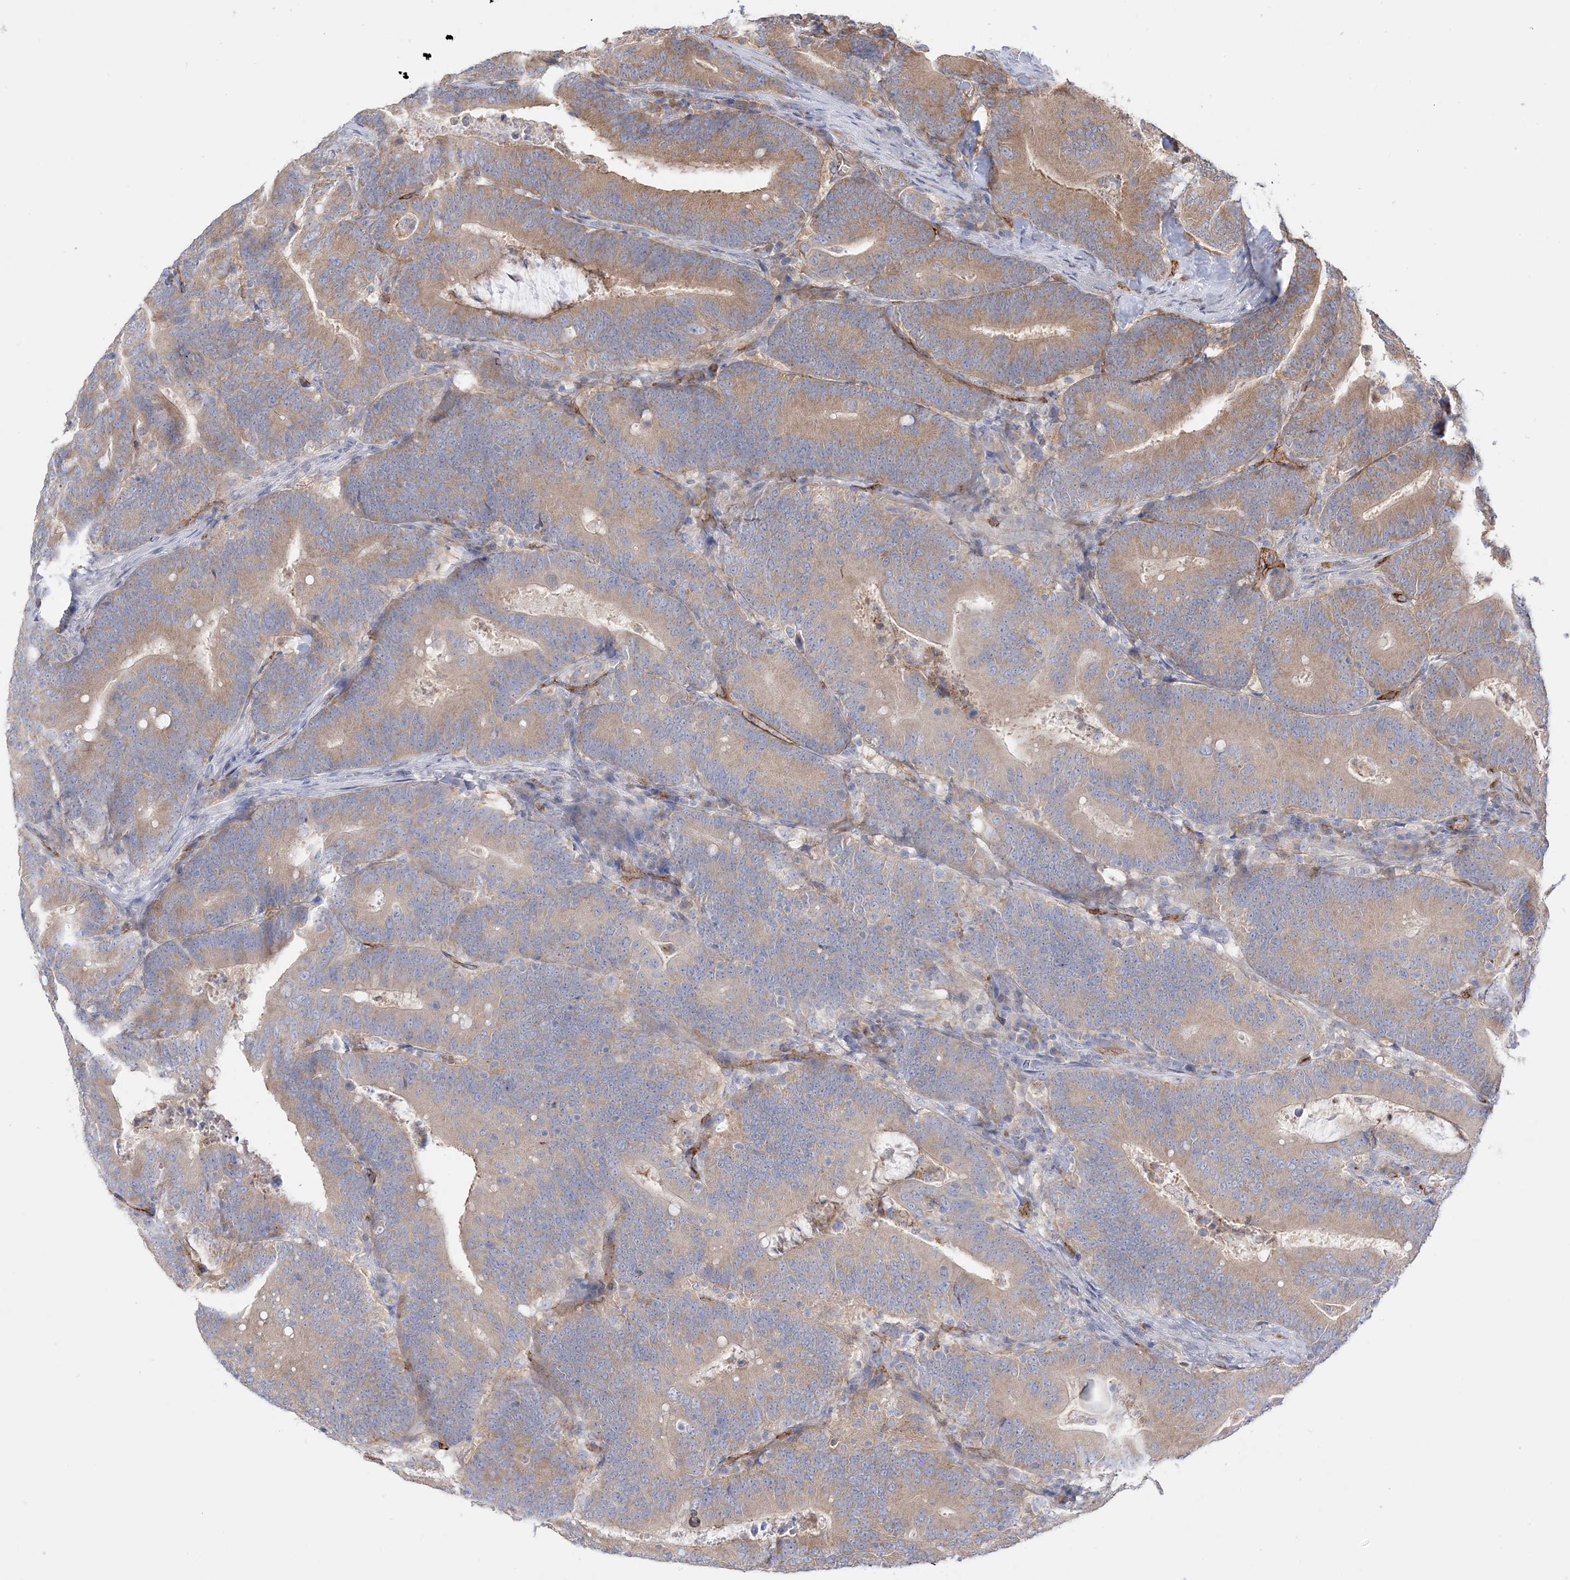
{"staining": {"intensity": "moderate", "quantity": "25%-75%", "location": "cytoplasmic/membranous"}, "tissue": "colorectal cancer", "cell_type": "Tumor cells", "image_type": "cancer", "snomed": [{"axis": "morphology", "description": "Adenocarcinoma, NOS"}, {"axis": "topography", "description": "Colon"}], "caption": "Colorectal adenocarcinoma stained for a protein (brown) exhibits moderate cytoplasmic/membranous positive positivity in about 25%-75% of tumor cells.", "gene": "FARSB", "patient": {"sex": "female", "age": 66}}